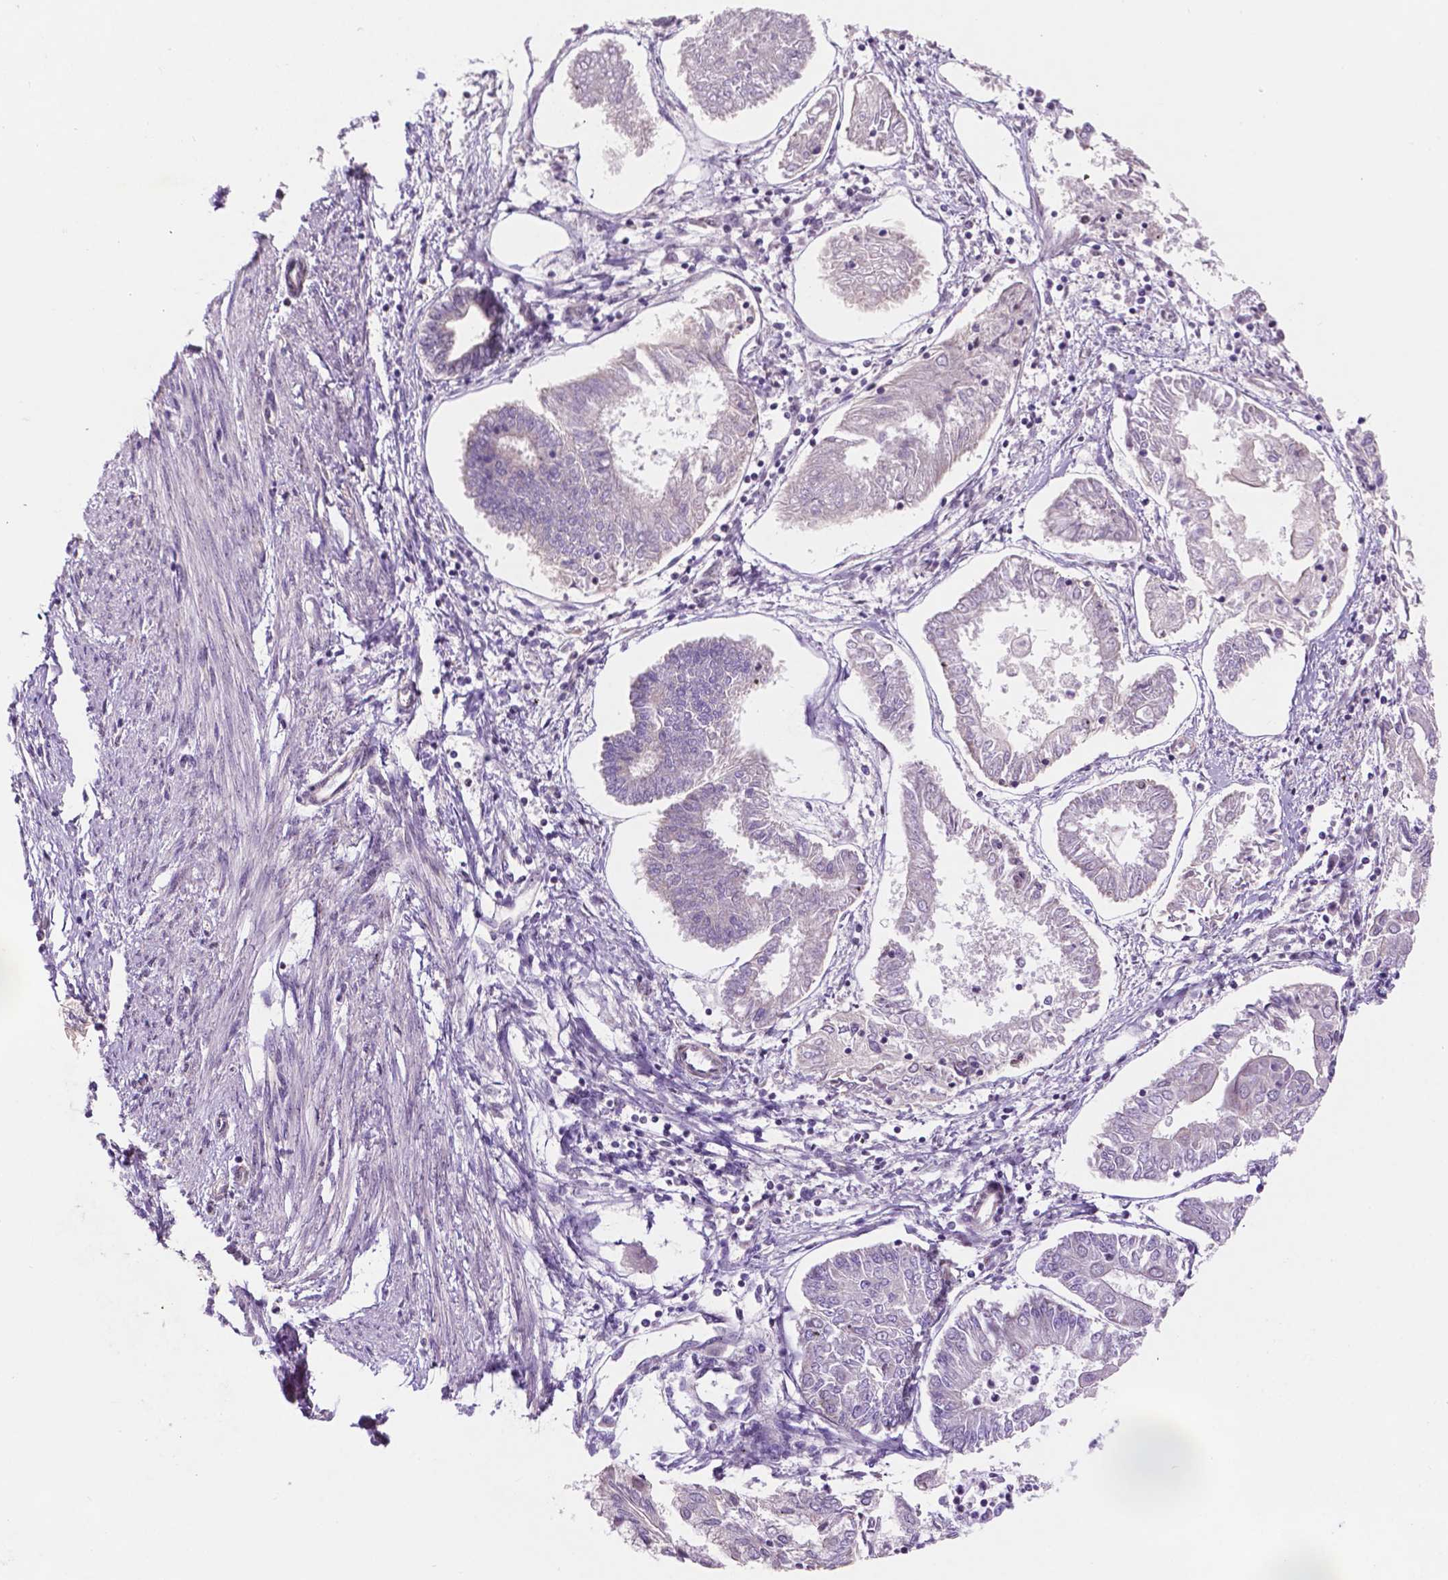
{"staining": {"intensity": "negative", "quantity": "none", "location": "none"}, "tissue": "endometrial cancer", "cell_type": "Tumor cells", "image_type": "cancer", "snomed": [{"axis": "morphology", "description": "Adenocarcinoma, NOS"}, {"axis": "topography", "description": "Endometrium"}], "caption": "Immunohistochemistry (IHC) histopathology image of neoplastic tissue: endometrial adenocarcinoma stained with DAB (3,3'-diaminobenzidine) exhibits no significant protein expression in tumor cells.", "gene": "FAM50B", "patient": {"sex": "female", "age": 68}}